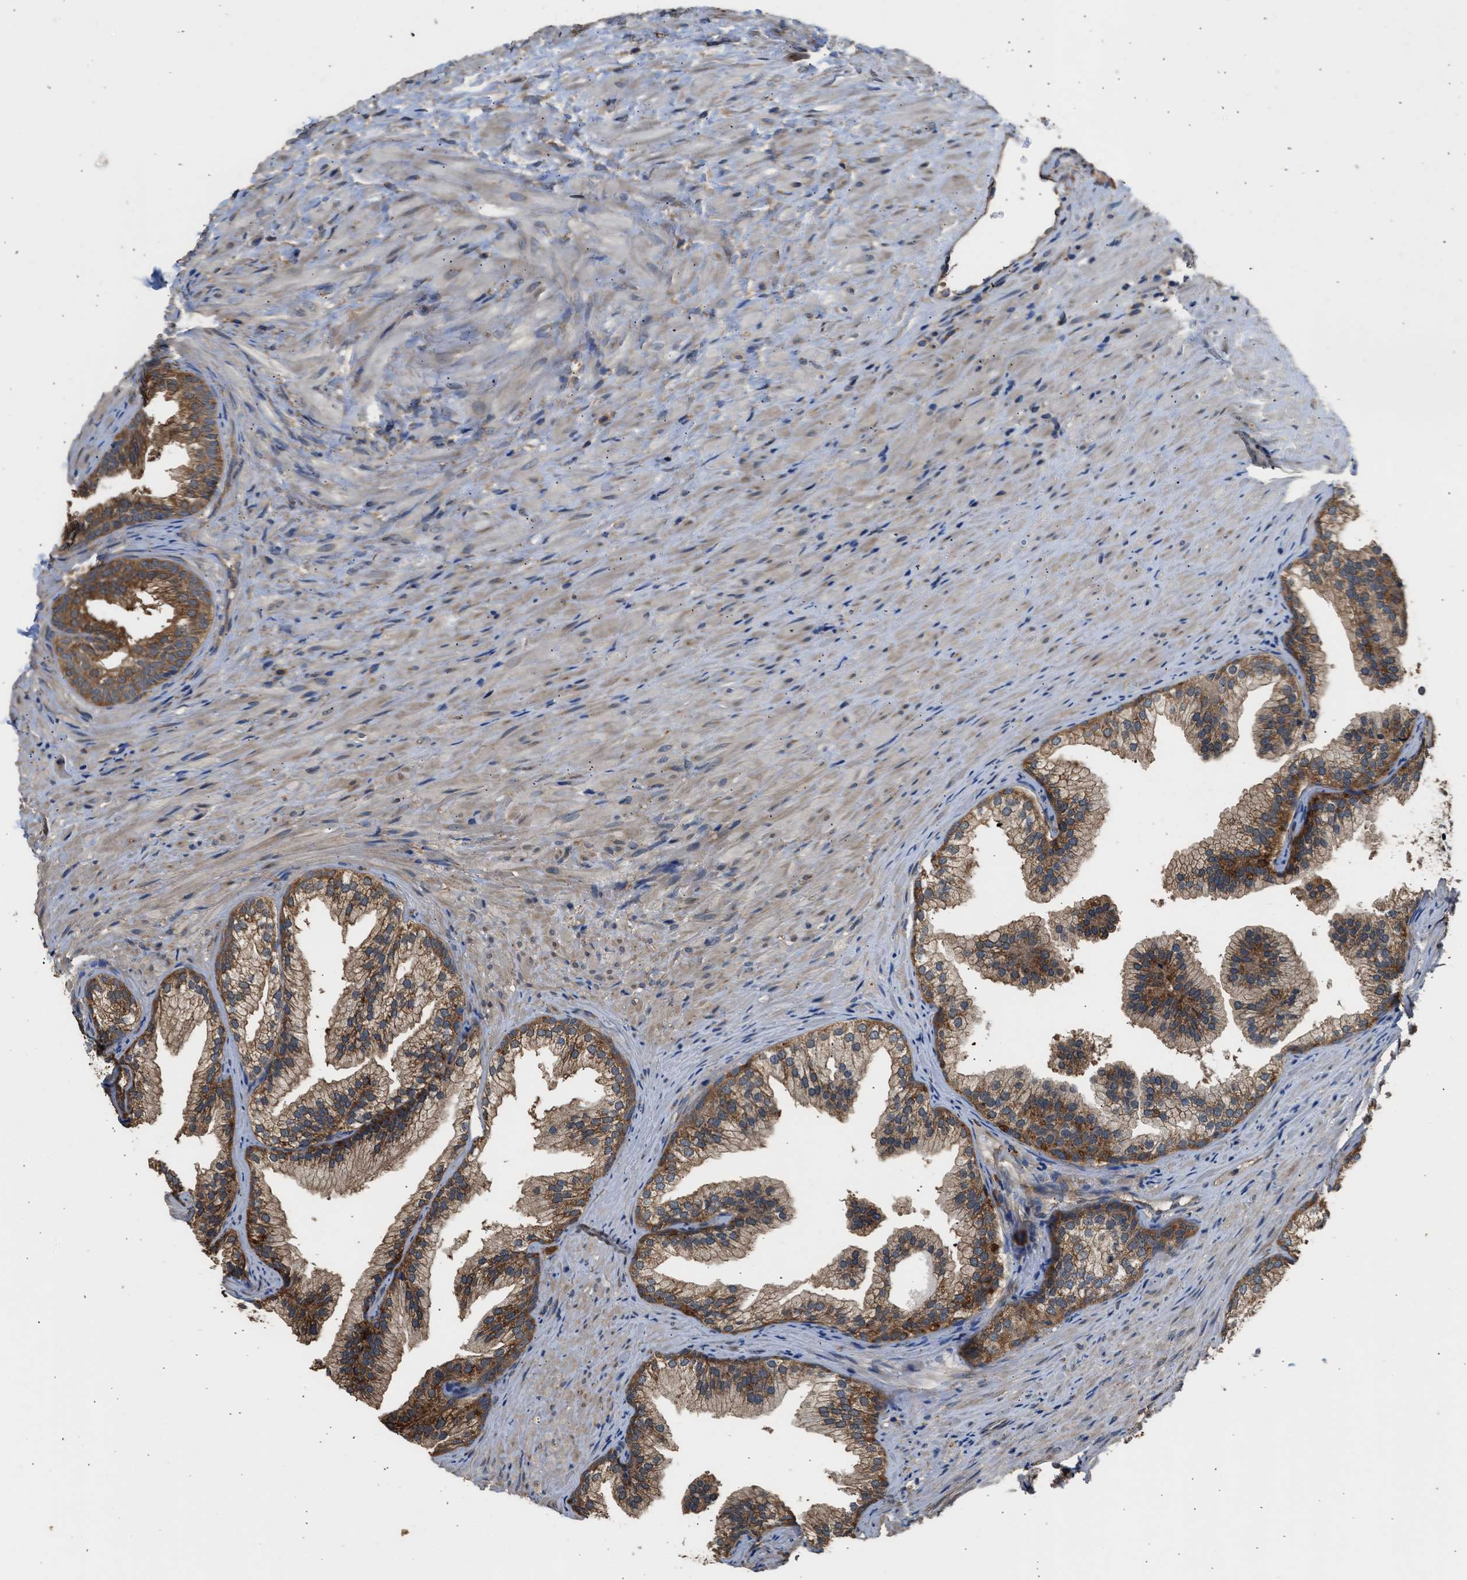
{"staining": {"intensity": "strong", "quantity": ">75%", "location": "cytoplasmic/membranous"}, "tissue": "prostate", "cell_type": "Glandular cells", "image_type": "normal", "snomed": [{"axis": "morphology", "description": "Normal tissue, NOS"}, {"axis": "topography", "description": "Prostate"}], "caption": "Immunohistochemistry (IHC) of normal human prostate exhibits high levels of strong cytoplasmic/membranous positivity in about >75% of glandular cells.", "gene": "SLC36A4", "patient": {"sex": "male", "age": 76}}